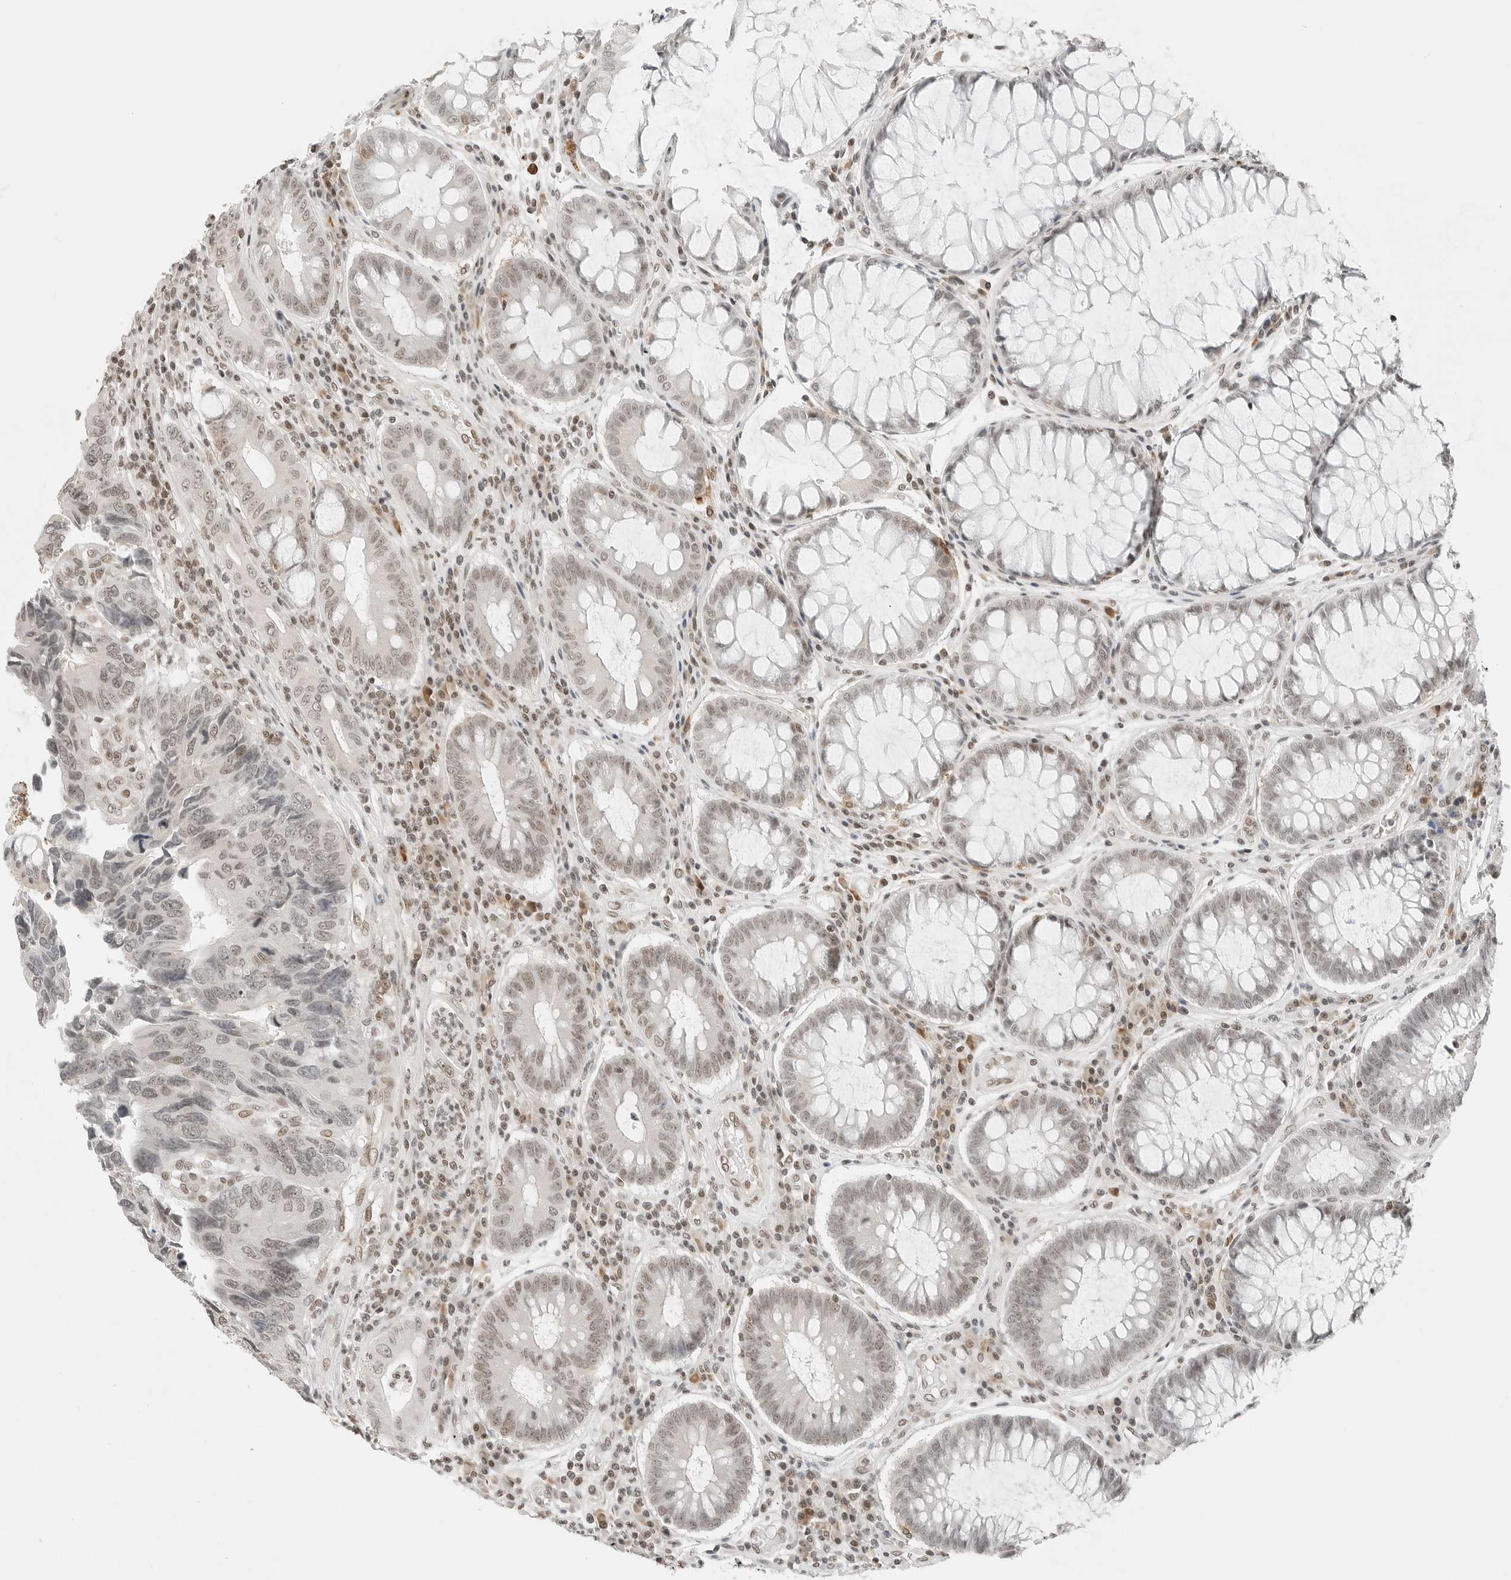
{"staining": {"intensity": "weak", "quantity": "25%-75%", "location": "nuclear"}, "tissue": "colorectal cancer", "cell_type": "Tumor cells", "image_type": "cancer", "snomed": [{"axis": "morphology", "description": "Adenocarcinoma, NOS"}, {"axis": "topography", "description": "Rectum"}], "caption": "Tumor cells show weak nuclear staining in approximately 25%-75% of cells in colorectal adenocarcinoma.", "gene": "CRTC2", "patient": {"sex": "male", "age": 84}}